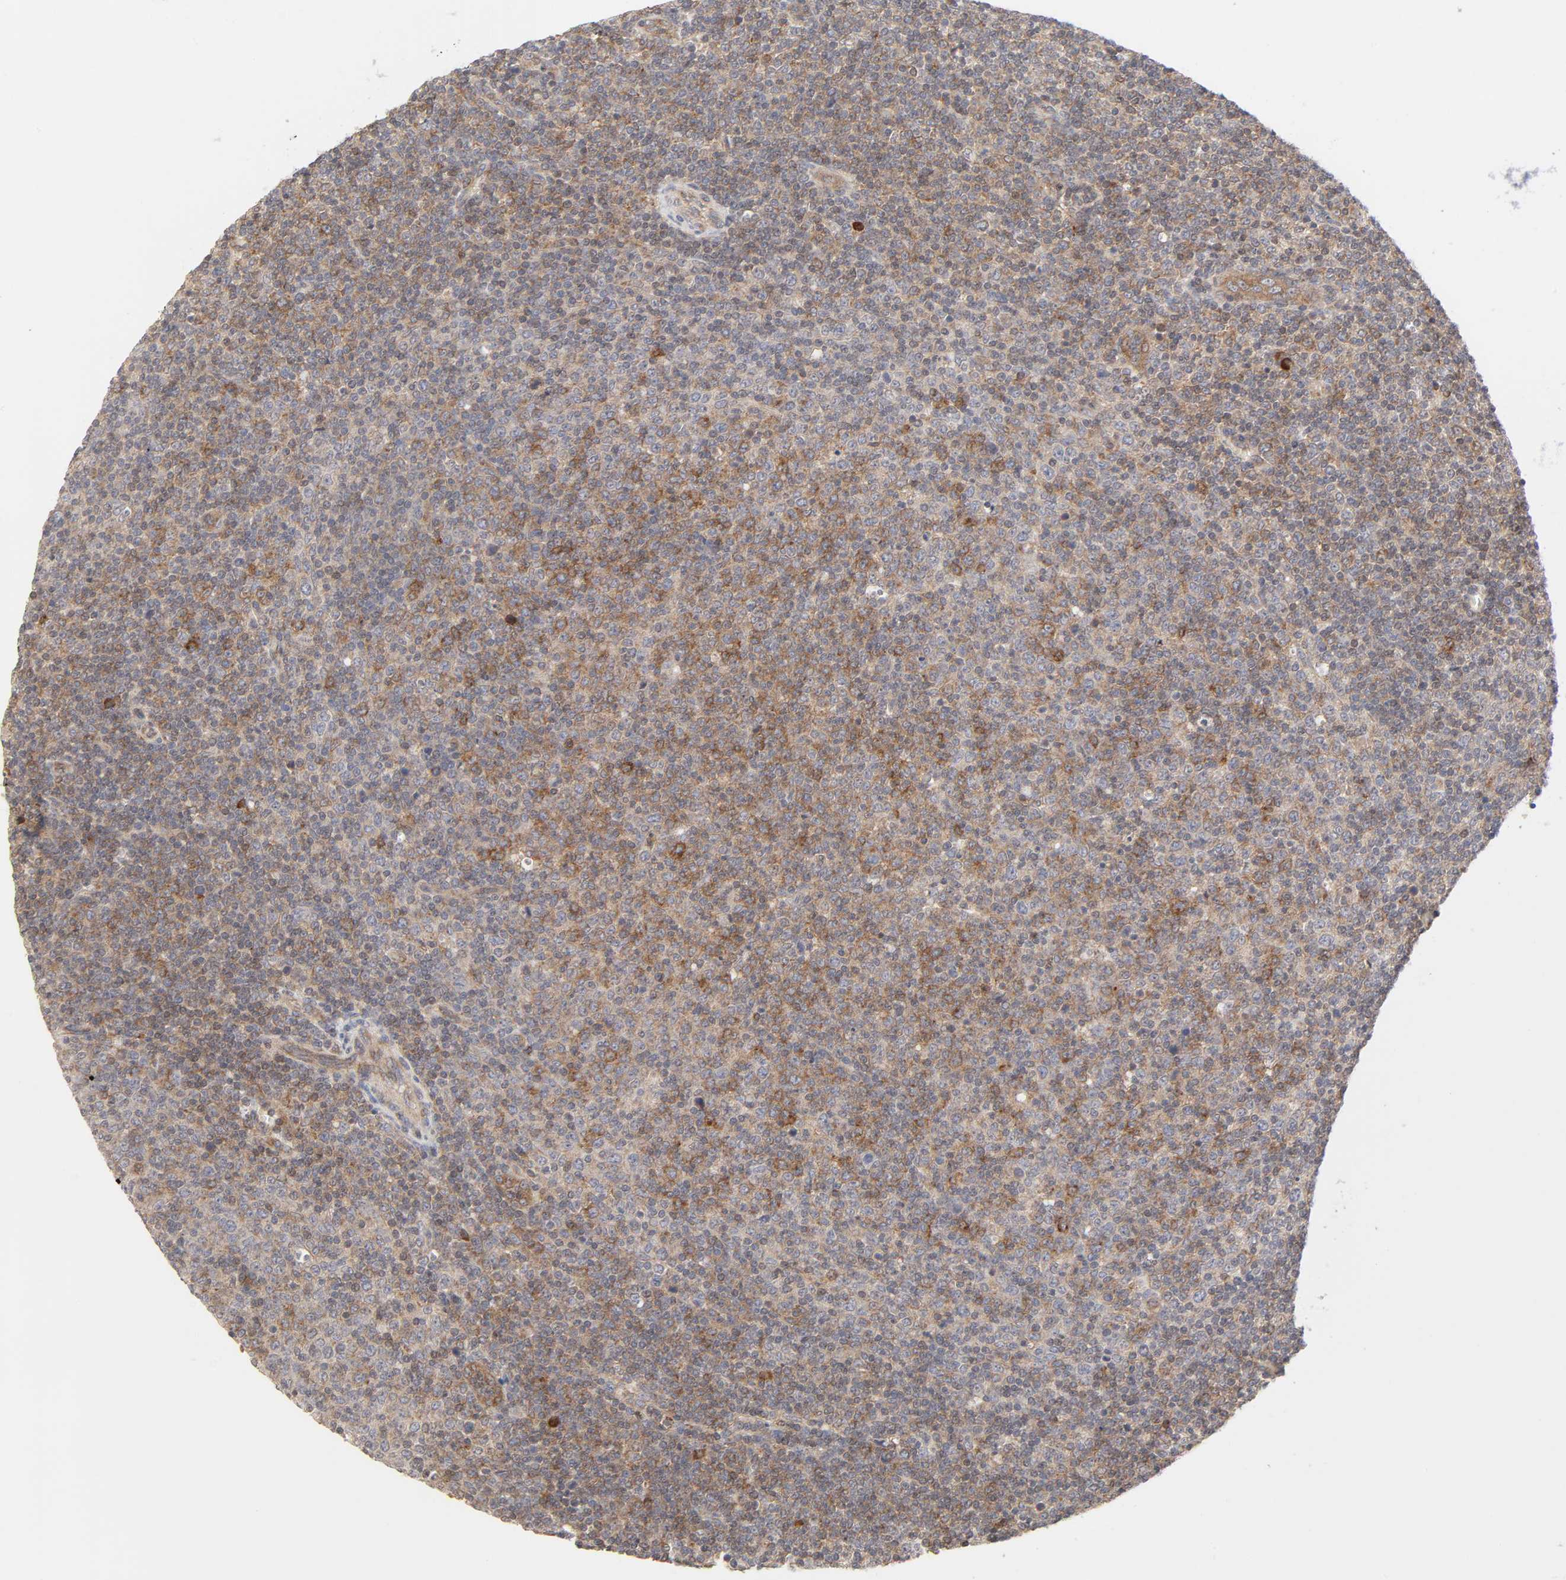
{"staining": {"intensity": "moderate", "quantity": "25%-75%", "location": "cytoplasmic/membranous"}, "tissue": "lymphoma", "cell_type": "Tumor cells", "image_type": "cancer", "snomed": [{"axis": "morphology", "description": "Malignant lymphoma, non-Hodgkin's type, Low grade"}, {"axis": "topography", "description": "Lymph node"}], "caption": "Low-grade malignant lymphoma, non-Hodgkin's type was stained to show a protein in brown. There is medium levels of moderate cytoplasmic/membranous expression in approximately 25%-75% of tumor cells. The staining was performed using DAB (3,3'-diaminobenzidine), with brown indicating positive protein expression. Nuclei are stained blue with hematoxylin.", "gene": "IL4R", "patient": {"sex": "male", "age": 70}}